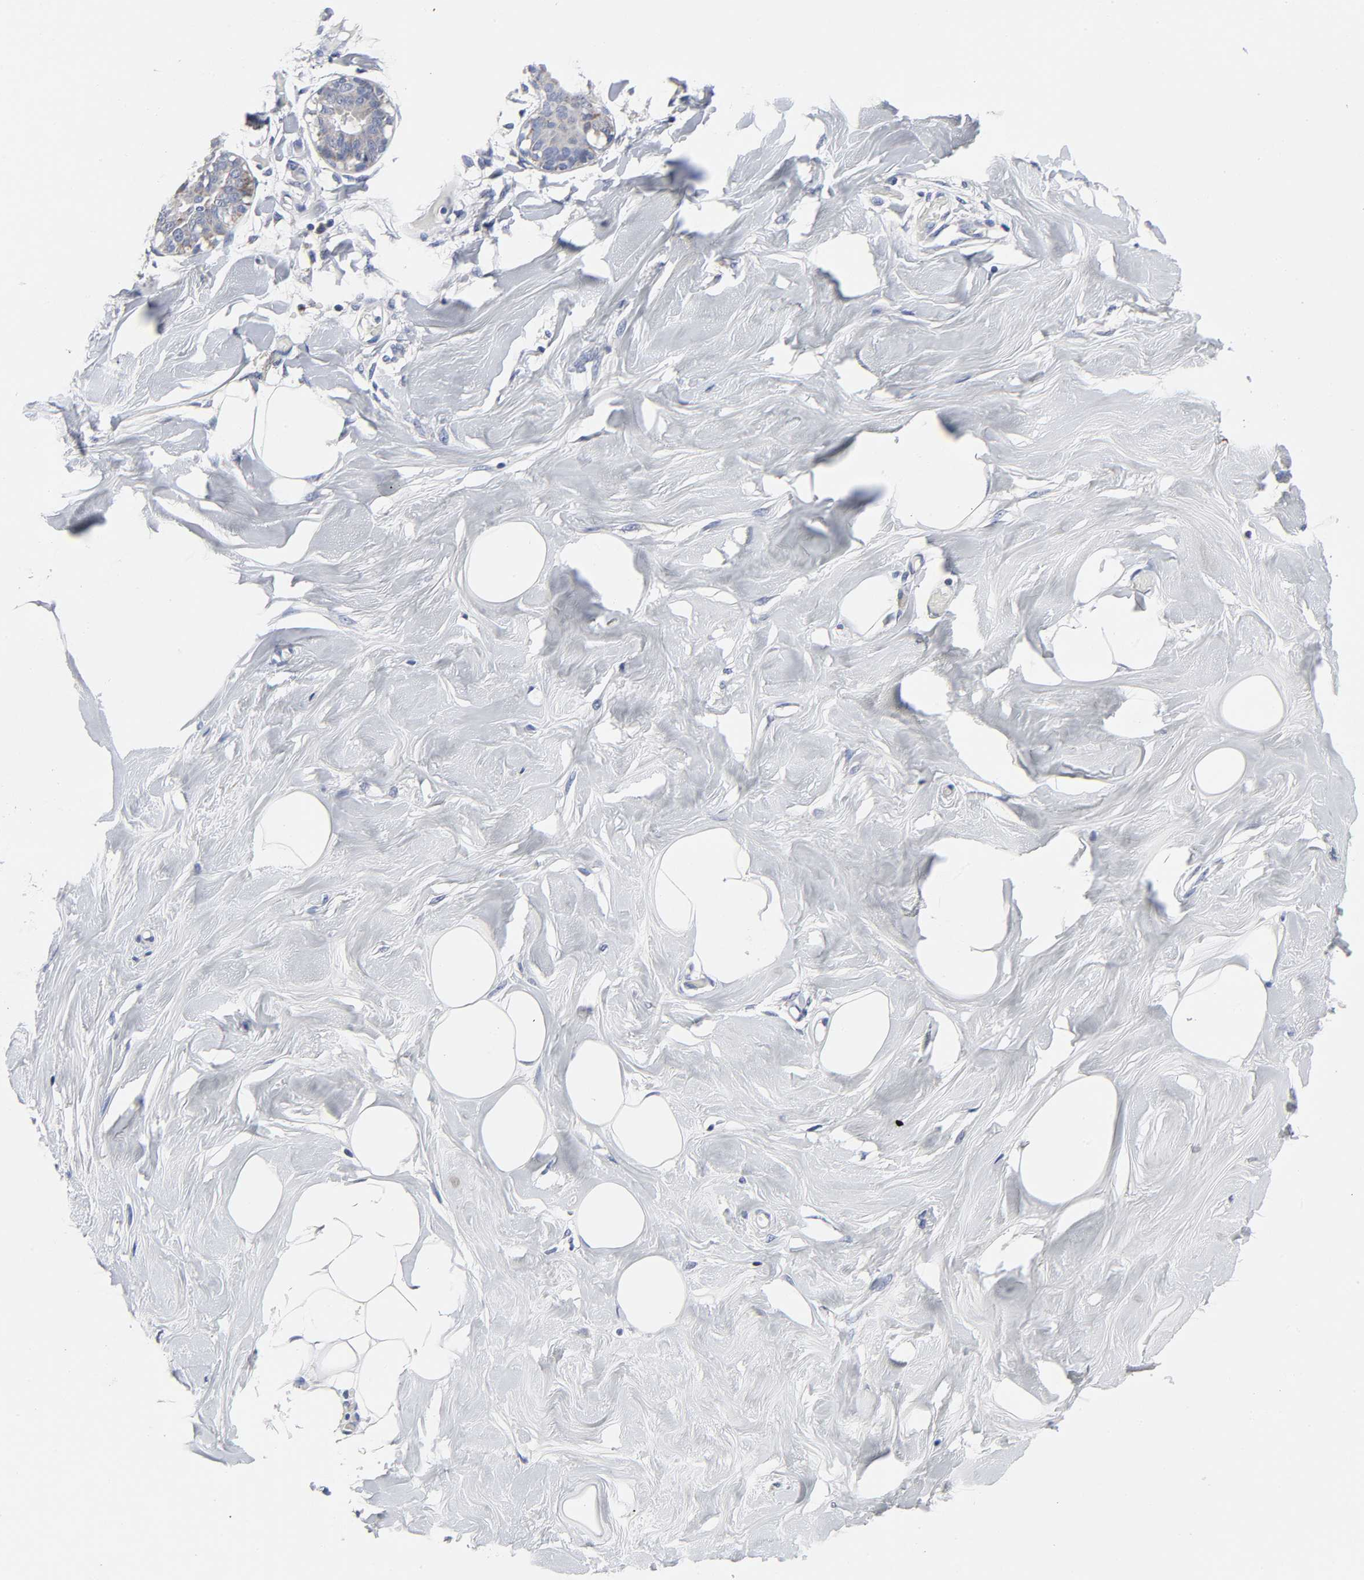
{"staining": {"intensity": "negative", "quantity": "none", "location": "none"}, "tissue": "breast", "cell_type": "Adipocytes", "image_type": "normal", "snomed": [{"axis": "morphology", "description": "Normal tissue, NOS"}, {"axis": "topography", "description": "Breast"}], "caption": "A photomicrograph of breast stained for a protein shows no brown staining in adipocytes. The staining is performed using DAB brown chromogen with nuclei counter-stained in using hematoxylin.", "gene": "AOPEP", "patient": {"sex": "female", "age": 52}}